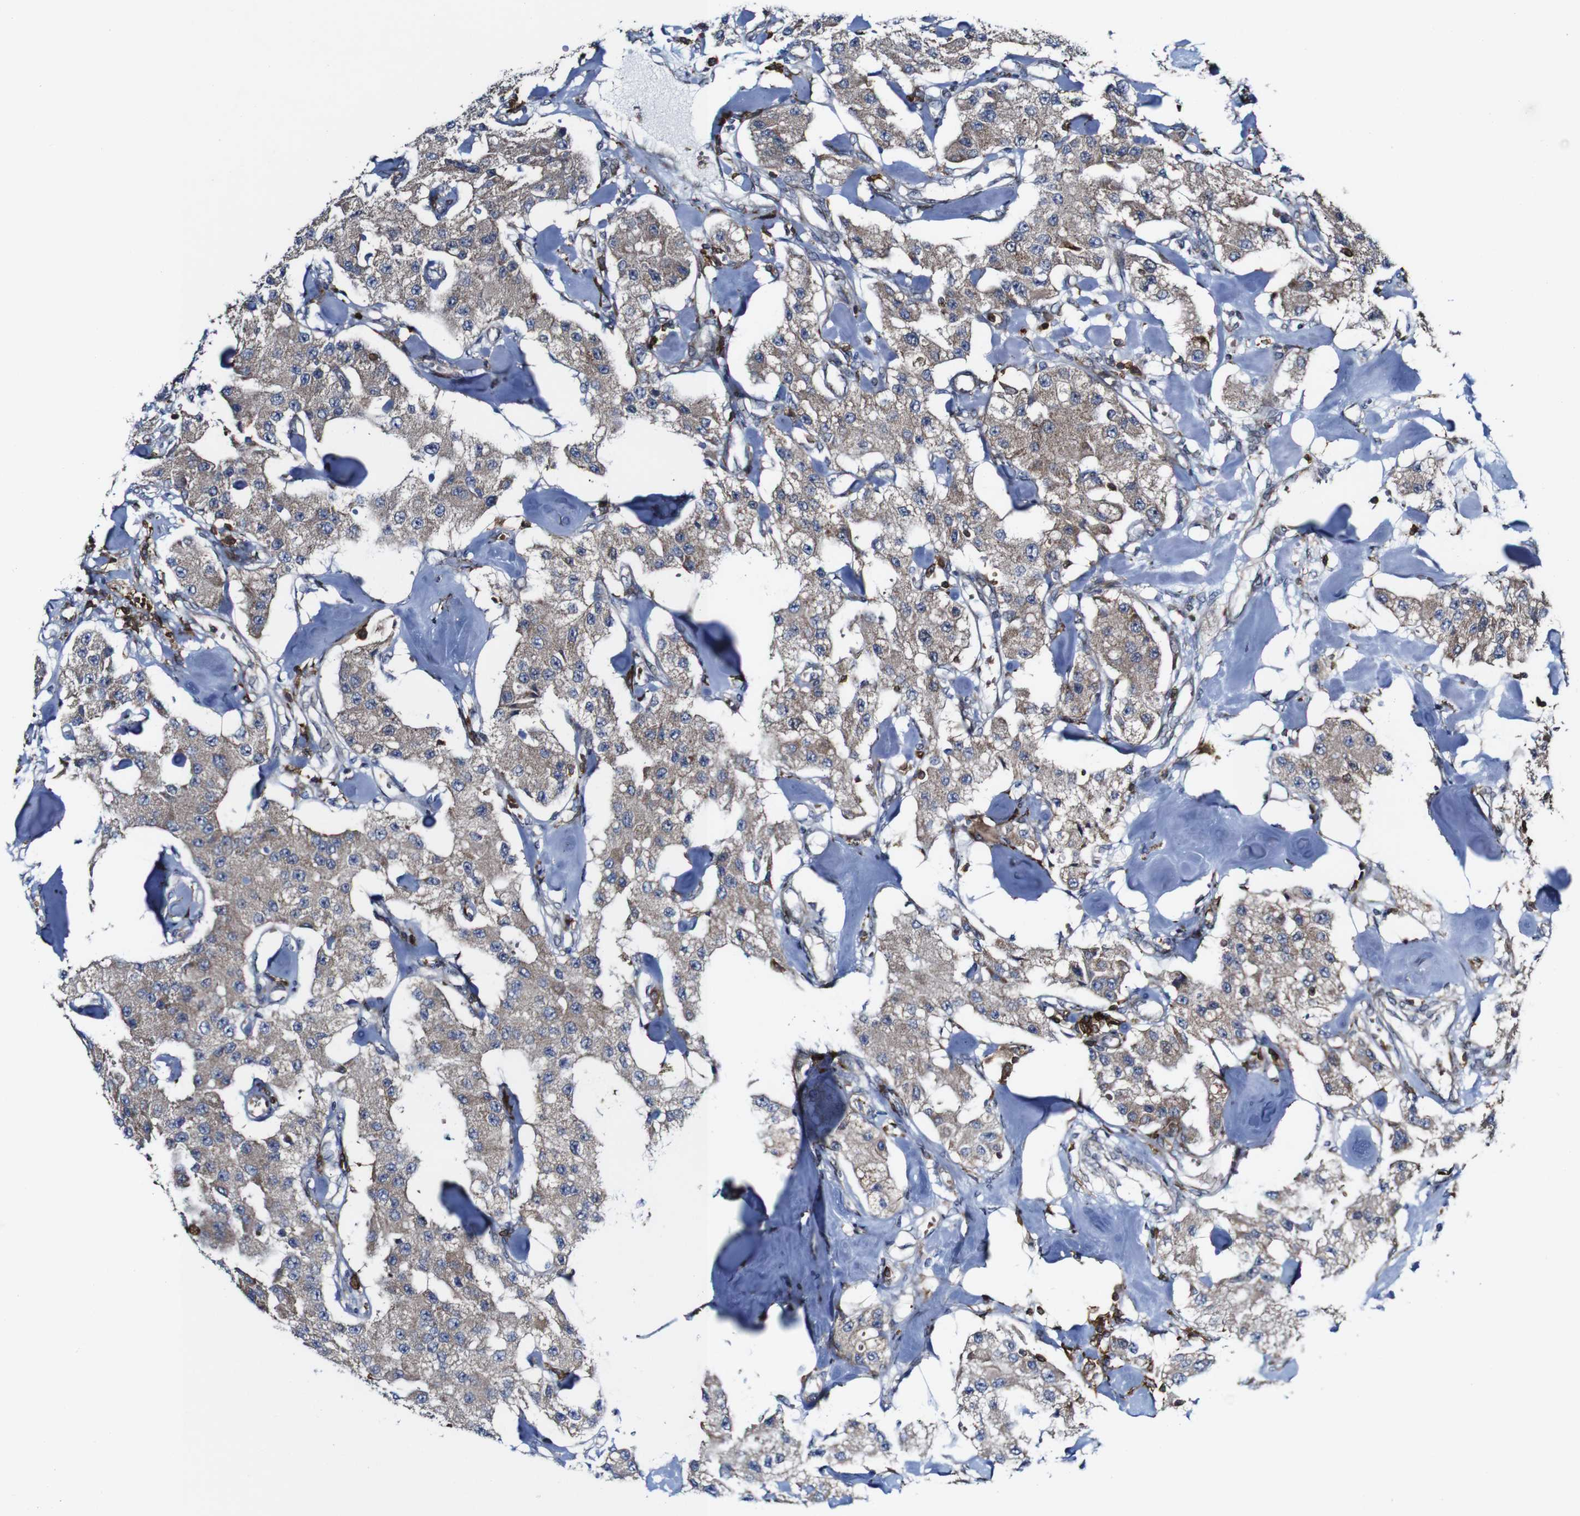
{"staining": {"intensity": "weak", "quantity": ">75%", "location": "cytoplasmic/membranous"}, "tissue": "carcinoid", "cell_type": "Tumor cells", "image_type": "cancer", "snomed": [{"axis": "morphology", "description": "Carcinoid, malignant, NOS"}, {"axis": "topography", "description": "Pancreas"}], "caption": "An IHC image of tumor tissue is shown. Protein staining in brown shows weak cytoplasmic/membranous positivity in carcinoid within tumor cells.", "gene": "JAK2", "patient": {"sex": "male", "age": 41}}